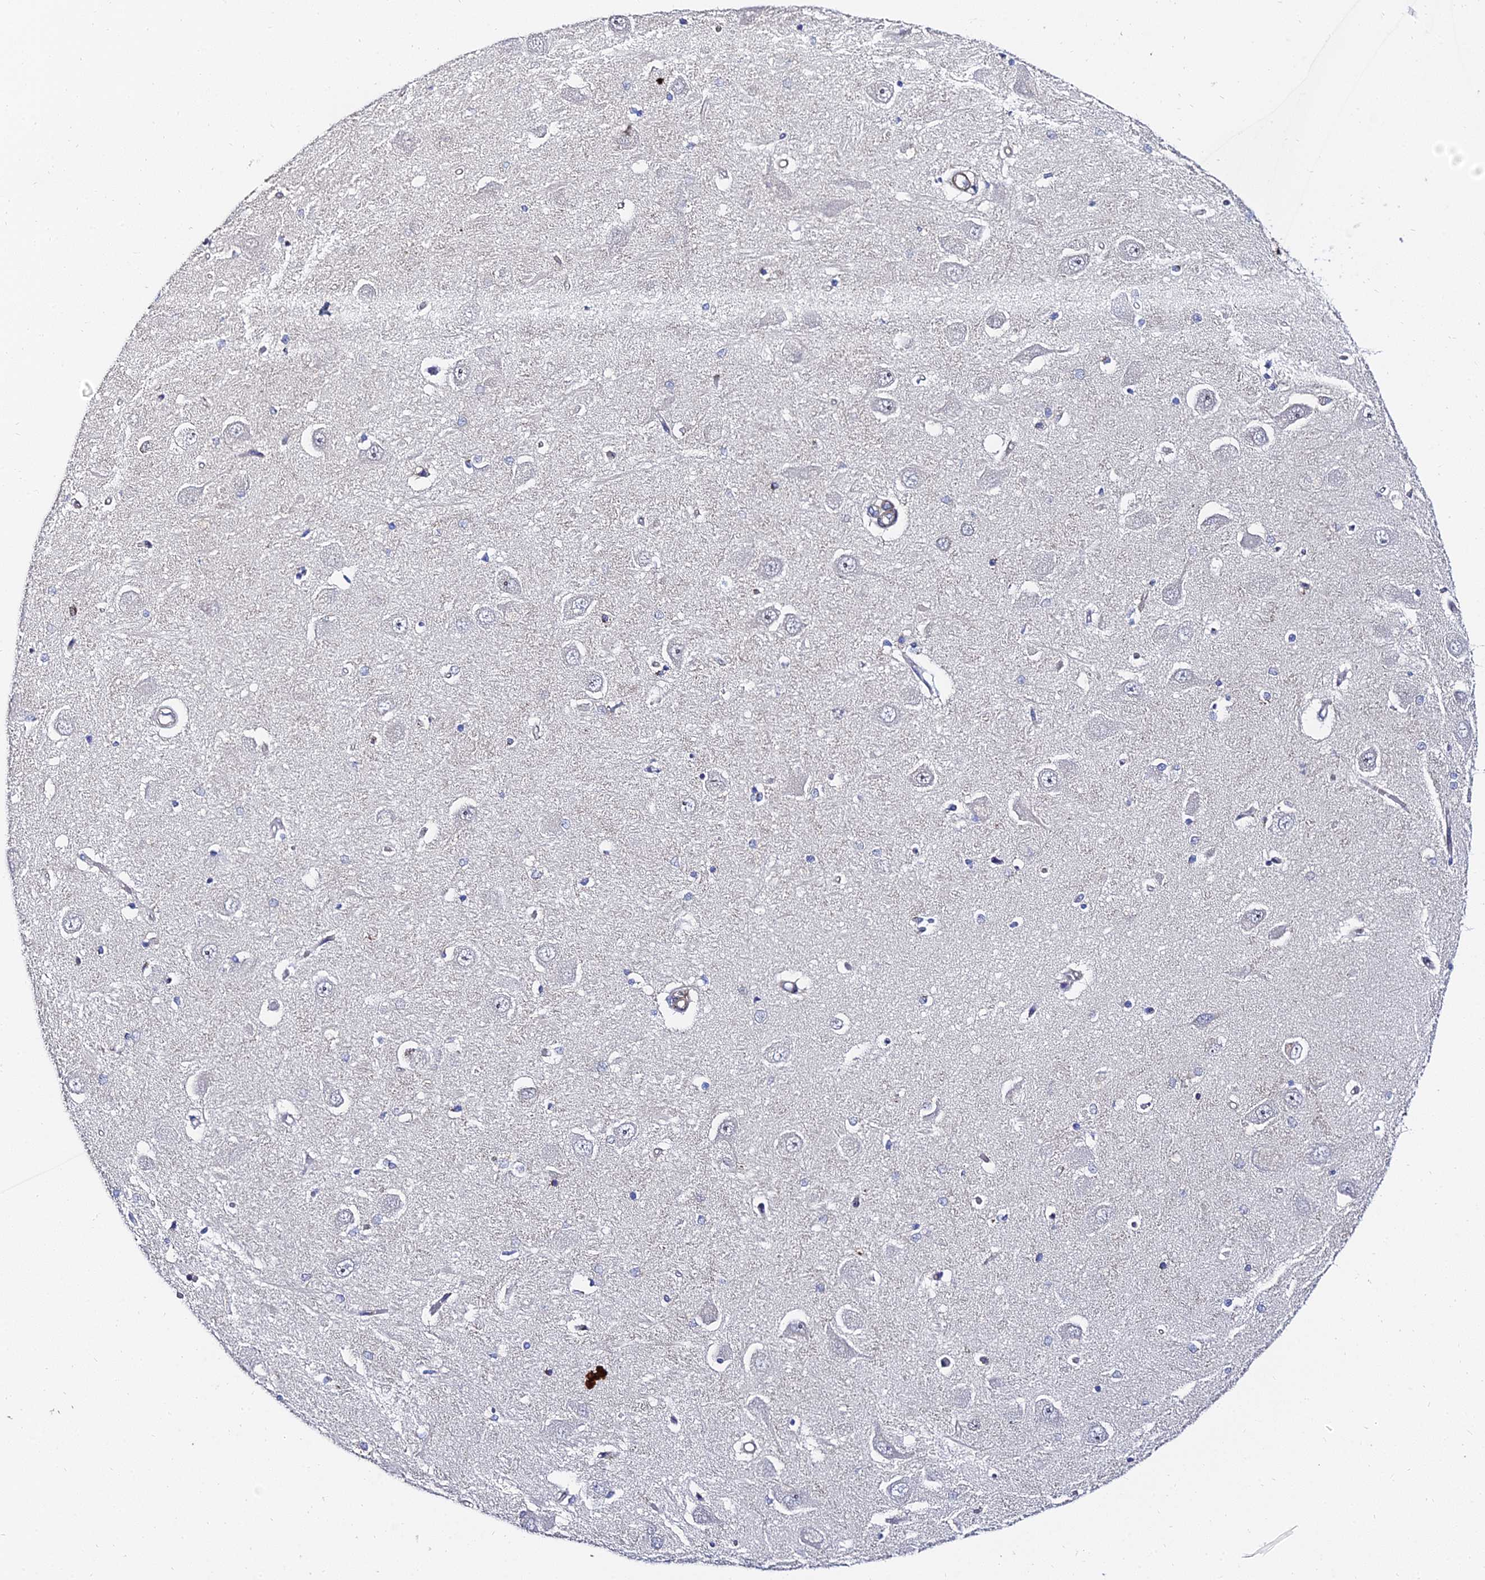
{"staining": {"intensity": "negative", "quantity": "none", "location": "none"}, "tissue": "hippocampus", "cell_type": "Glial cells", "image_type": "normal", "snomed": [{"axis": "morphology", "description": "Normal tissue, NOS"}, {"axis": "topography", "description": "Hippocampus"}], "caption": "High power microscopy micrograph of an IHC histopathology image of unremarkable hippocampus, revealing no significant expression in glial cells.", "gene": "BORCS8", "patient": {"sex": "male", "age": 45}}